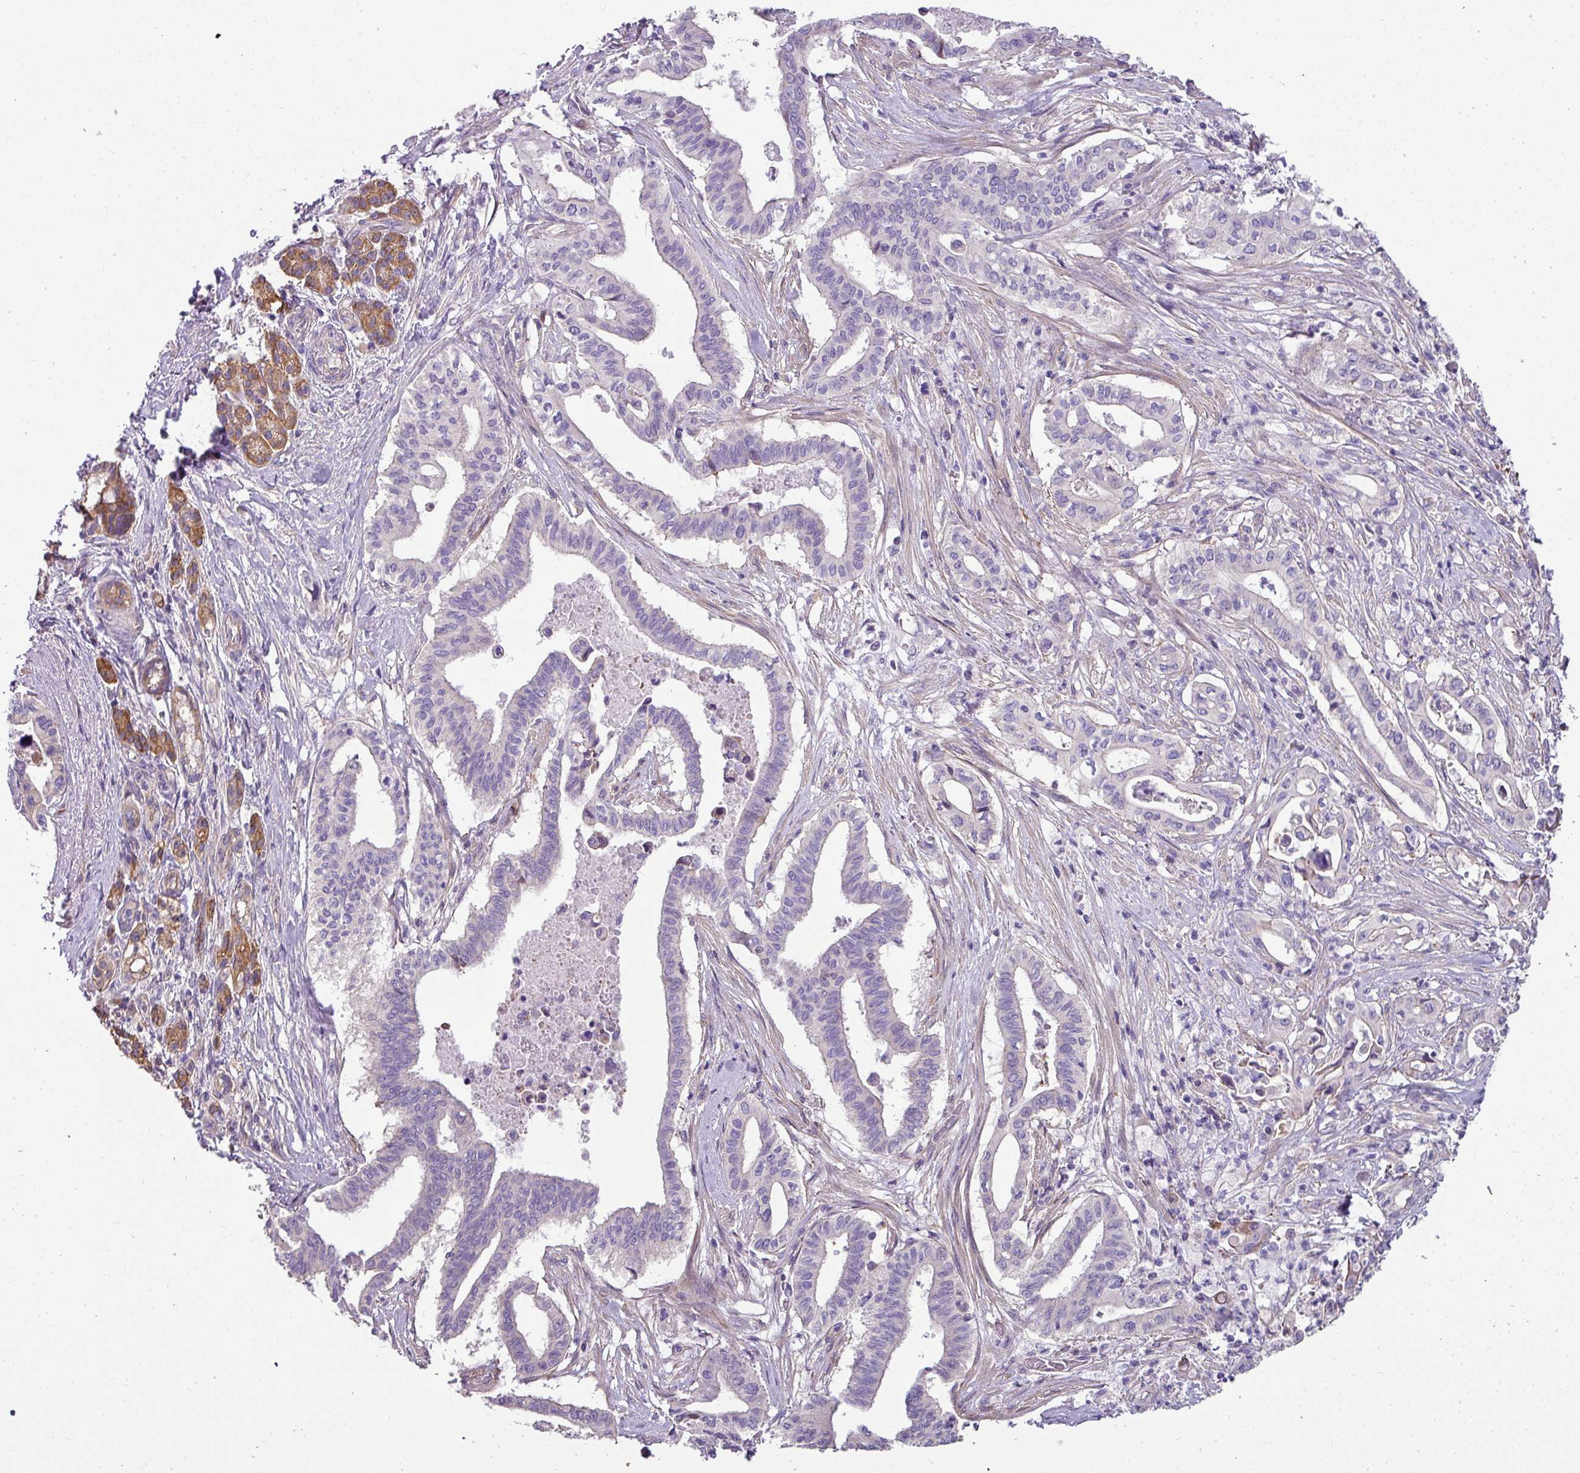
{"staining": {"intensity": "negative", "quantity": "none", "location": "none"}, "tissue": "pancreatic cancer", "cell_type": "Tumor cells", "image_type": "cancer", "snomed": [{"axis": "morphology", "description": "Adenocarcinoma, NOS"}, {"axis": "topography", "description": "Pancreas"}], "caption": "This is a photomicrograph of IHC staining of adenocarcinoma (pancreatic), which shows no positivity in tumor cells.", "gene": "PALS2", "patient": {"sex": "female", "age": 77}}